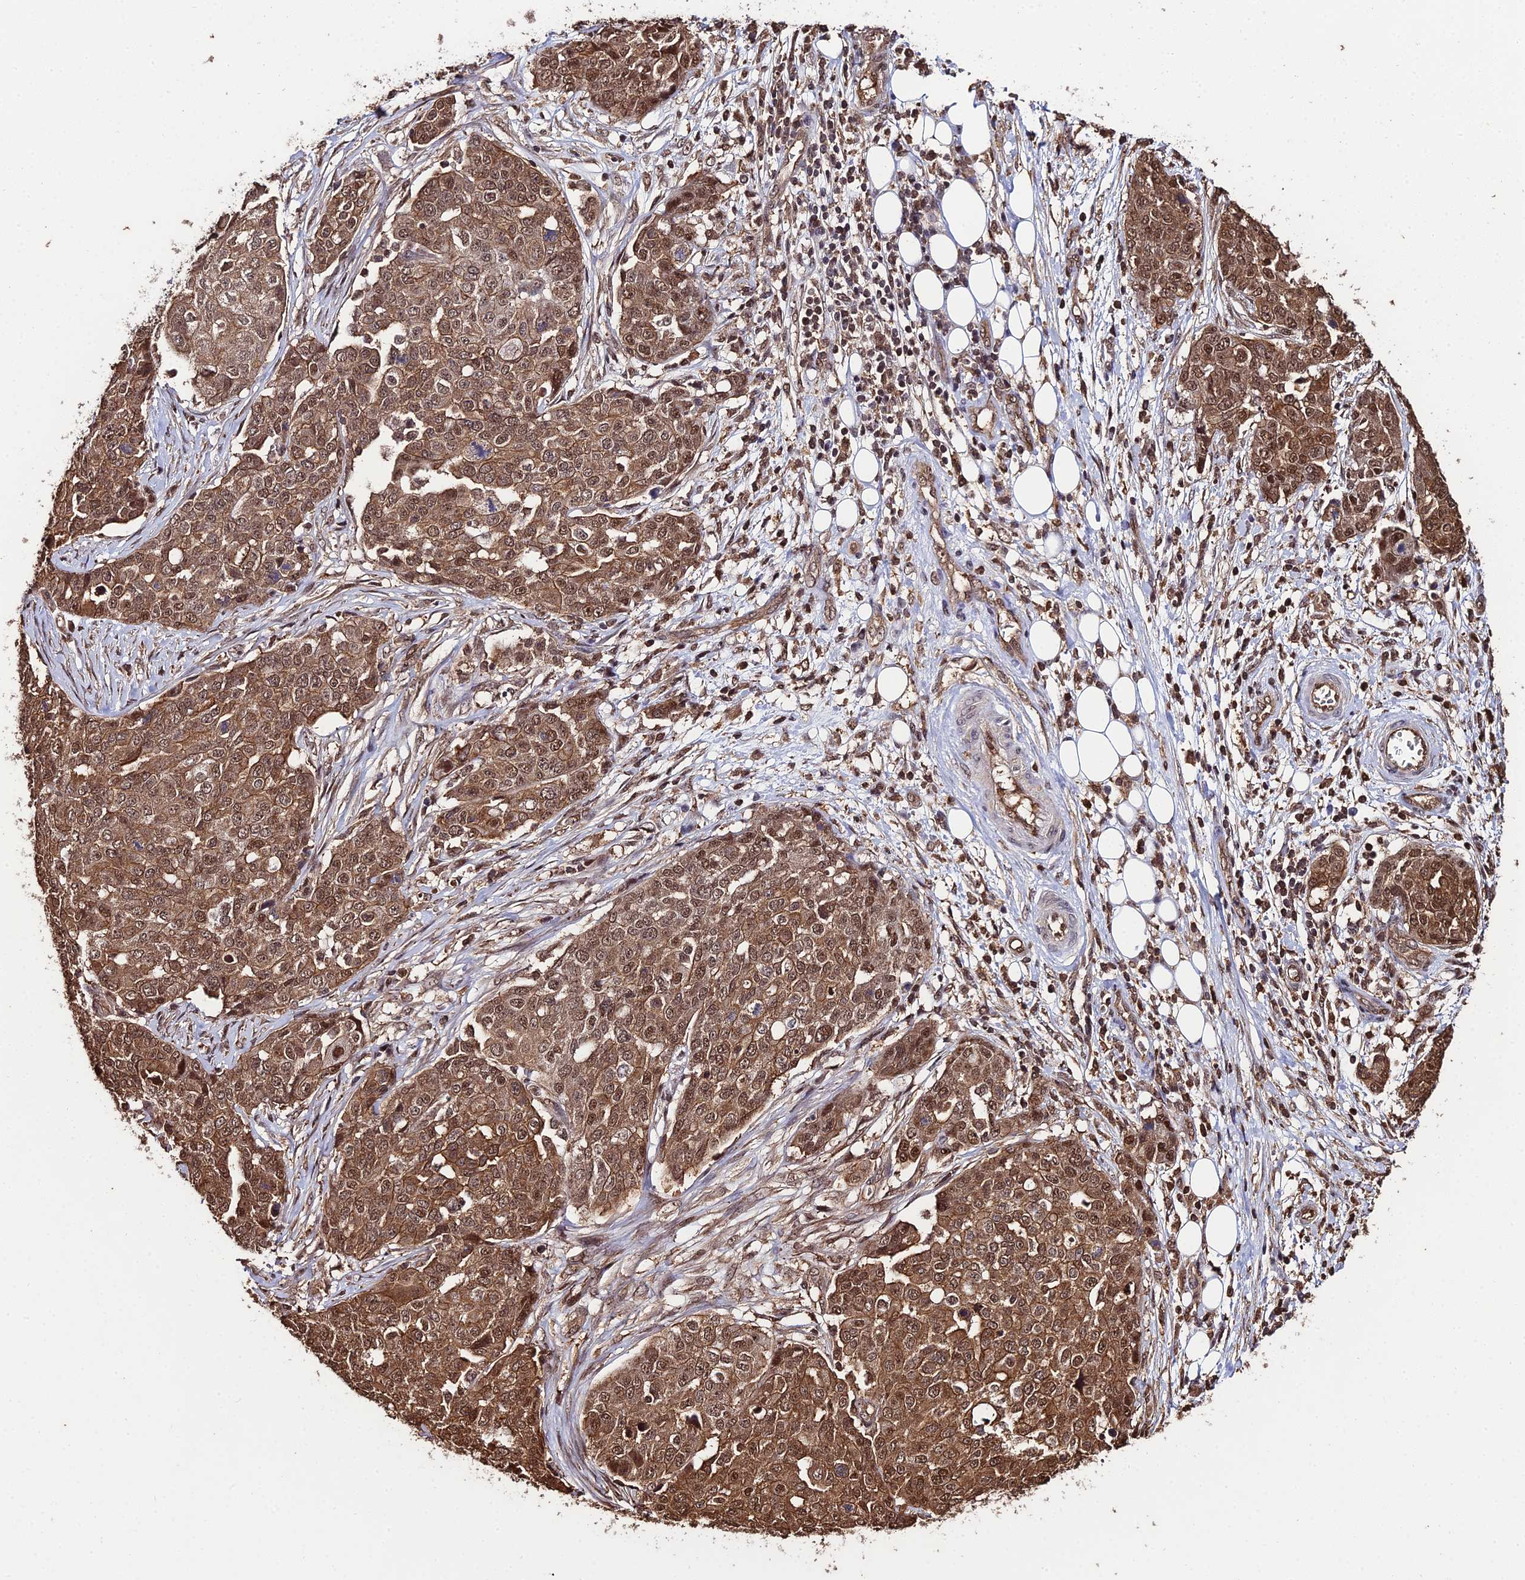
{"staining": {"intensity": "moderate", "quantity": ">75%", "location": "cytoplasmic/membranous,nuclear"}, "tissue": "ovarian cancer", "cell_type": "Tumor cells", "image_type": "cancer", "snomed": [{"axis": "morphology", "description": "Cystadenocarcinoma, serous, NOS"}, {"axis": "topography", "description": "Soft tissue"}, {"axis": "topography", "description": "Ovary"}], "caption": "Immunohistochemical staining of human ovarian serous cystadenocarcinoma reveals medium levels of moderate cytoplasmic/membranous and nuclear positivity in about >75% of tumor cells. Nuclei are stained in blue.", "gene": "PPP4C", "patient": {"sex": "female", "age": 57}}